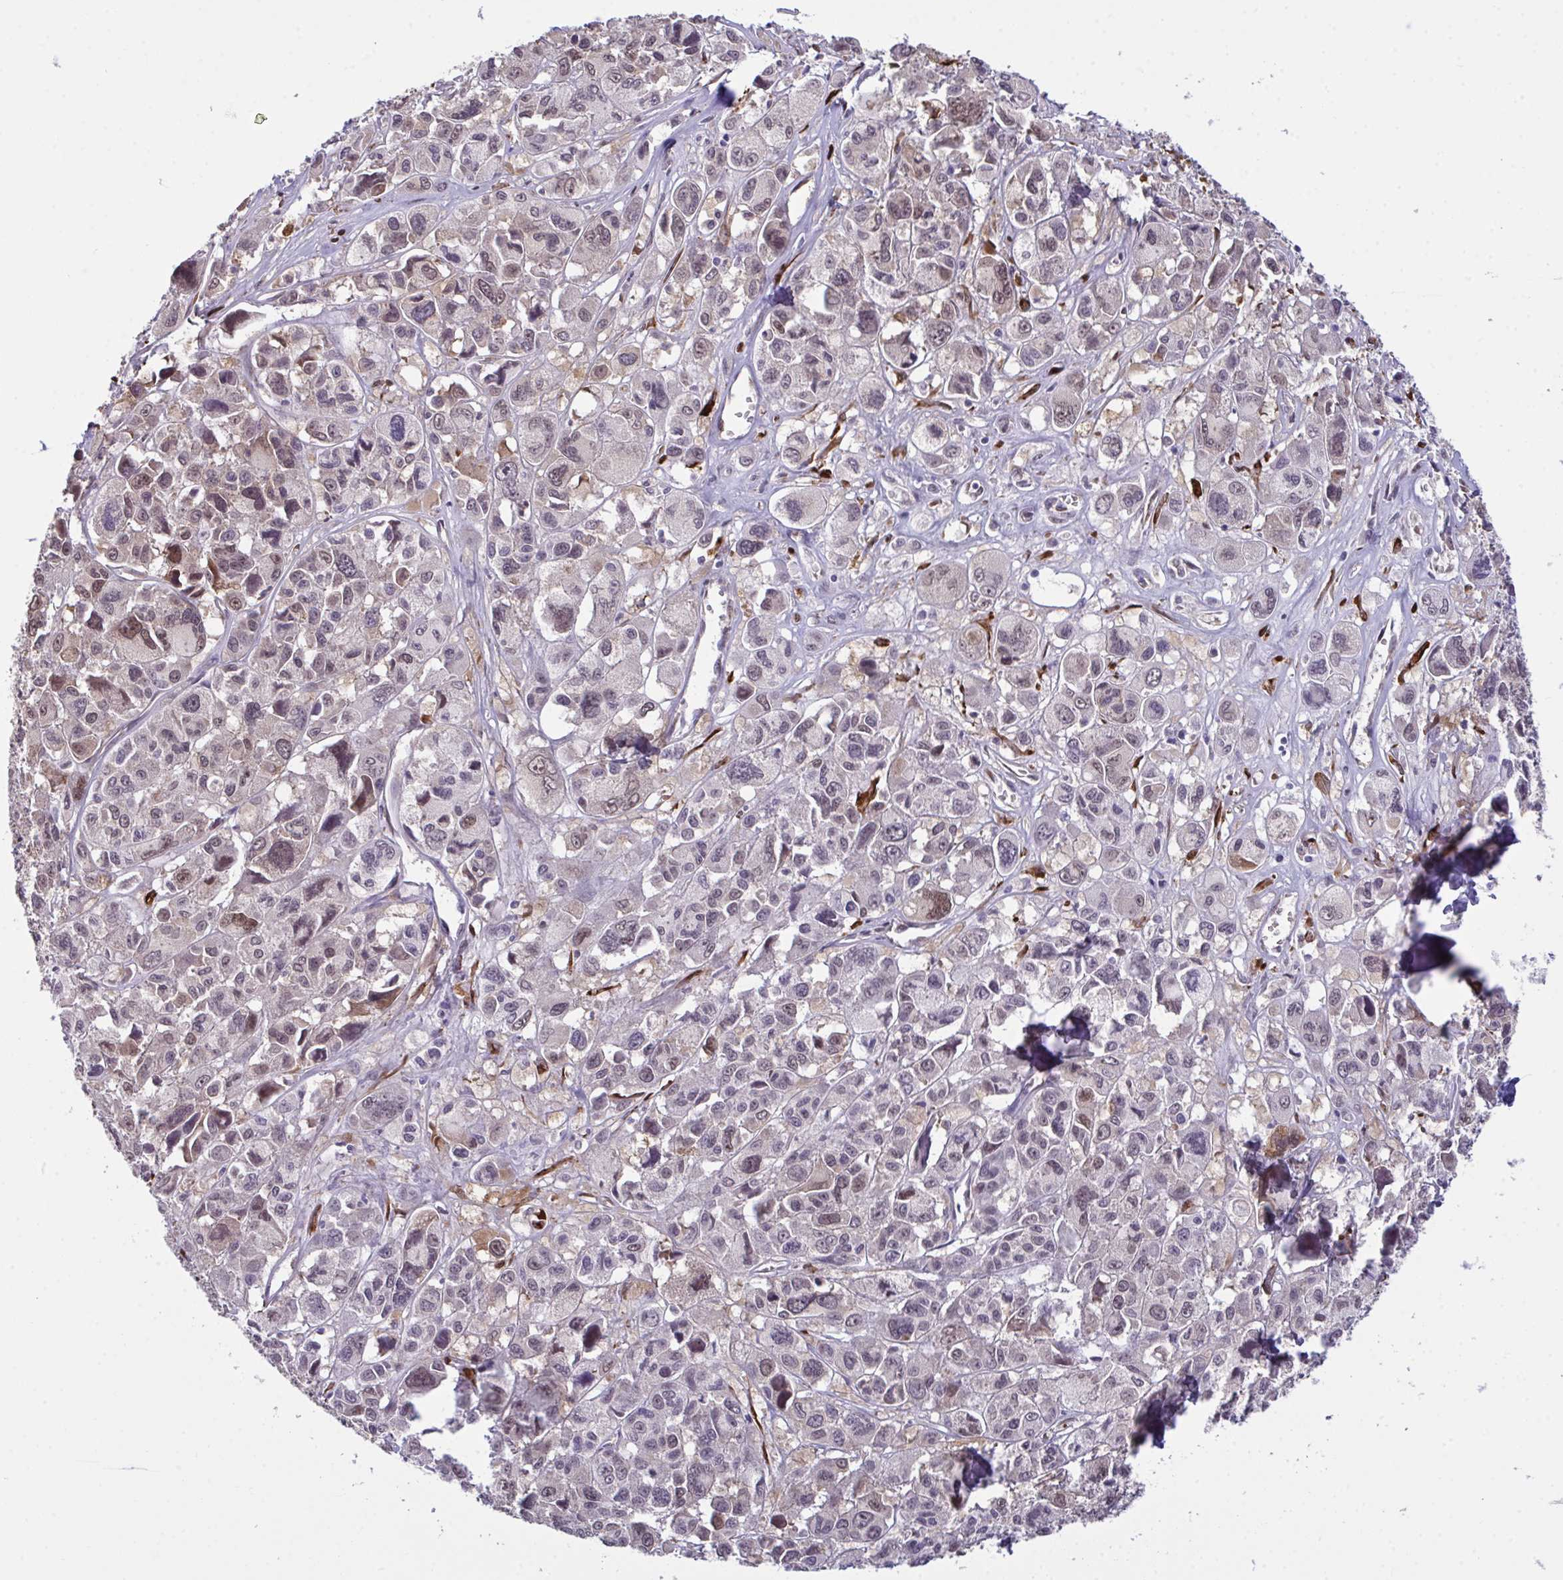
{"staining": {"intensity": "weak", "quantity": "25%-75%", "location": "nuclear"}, "tissue": "melanoma", "cell_type": "Tumor cells", "image_type": "cancer", "snomed": [{"axis": "morphology", "description": "Malignant melanoma, NOS"}, {"axis": "topography", "description": "Skin"}], "caption": "Immunohistochemistry (IHC) micrograph of neoplastic tissue: human melanoma stained using immunohistochemistry shows low levels of weak protein expression localized specifically in the nuclear of tumor cells, appearing as a nuclear brown color.", "gene": "SETD7", "patient": {"sex": "female", "age": 66}}